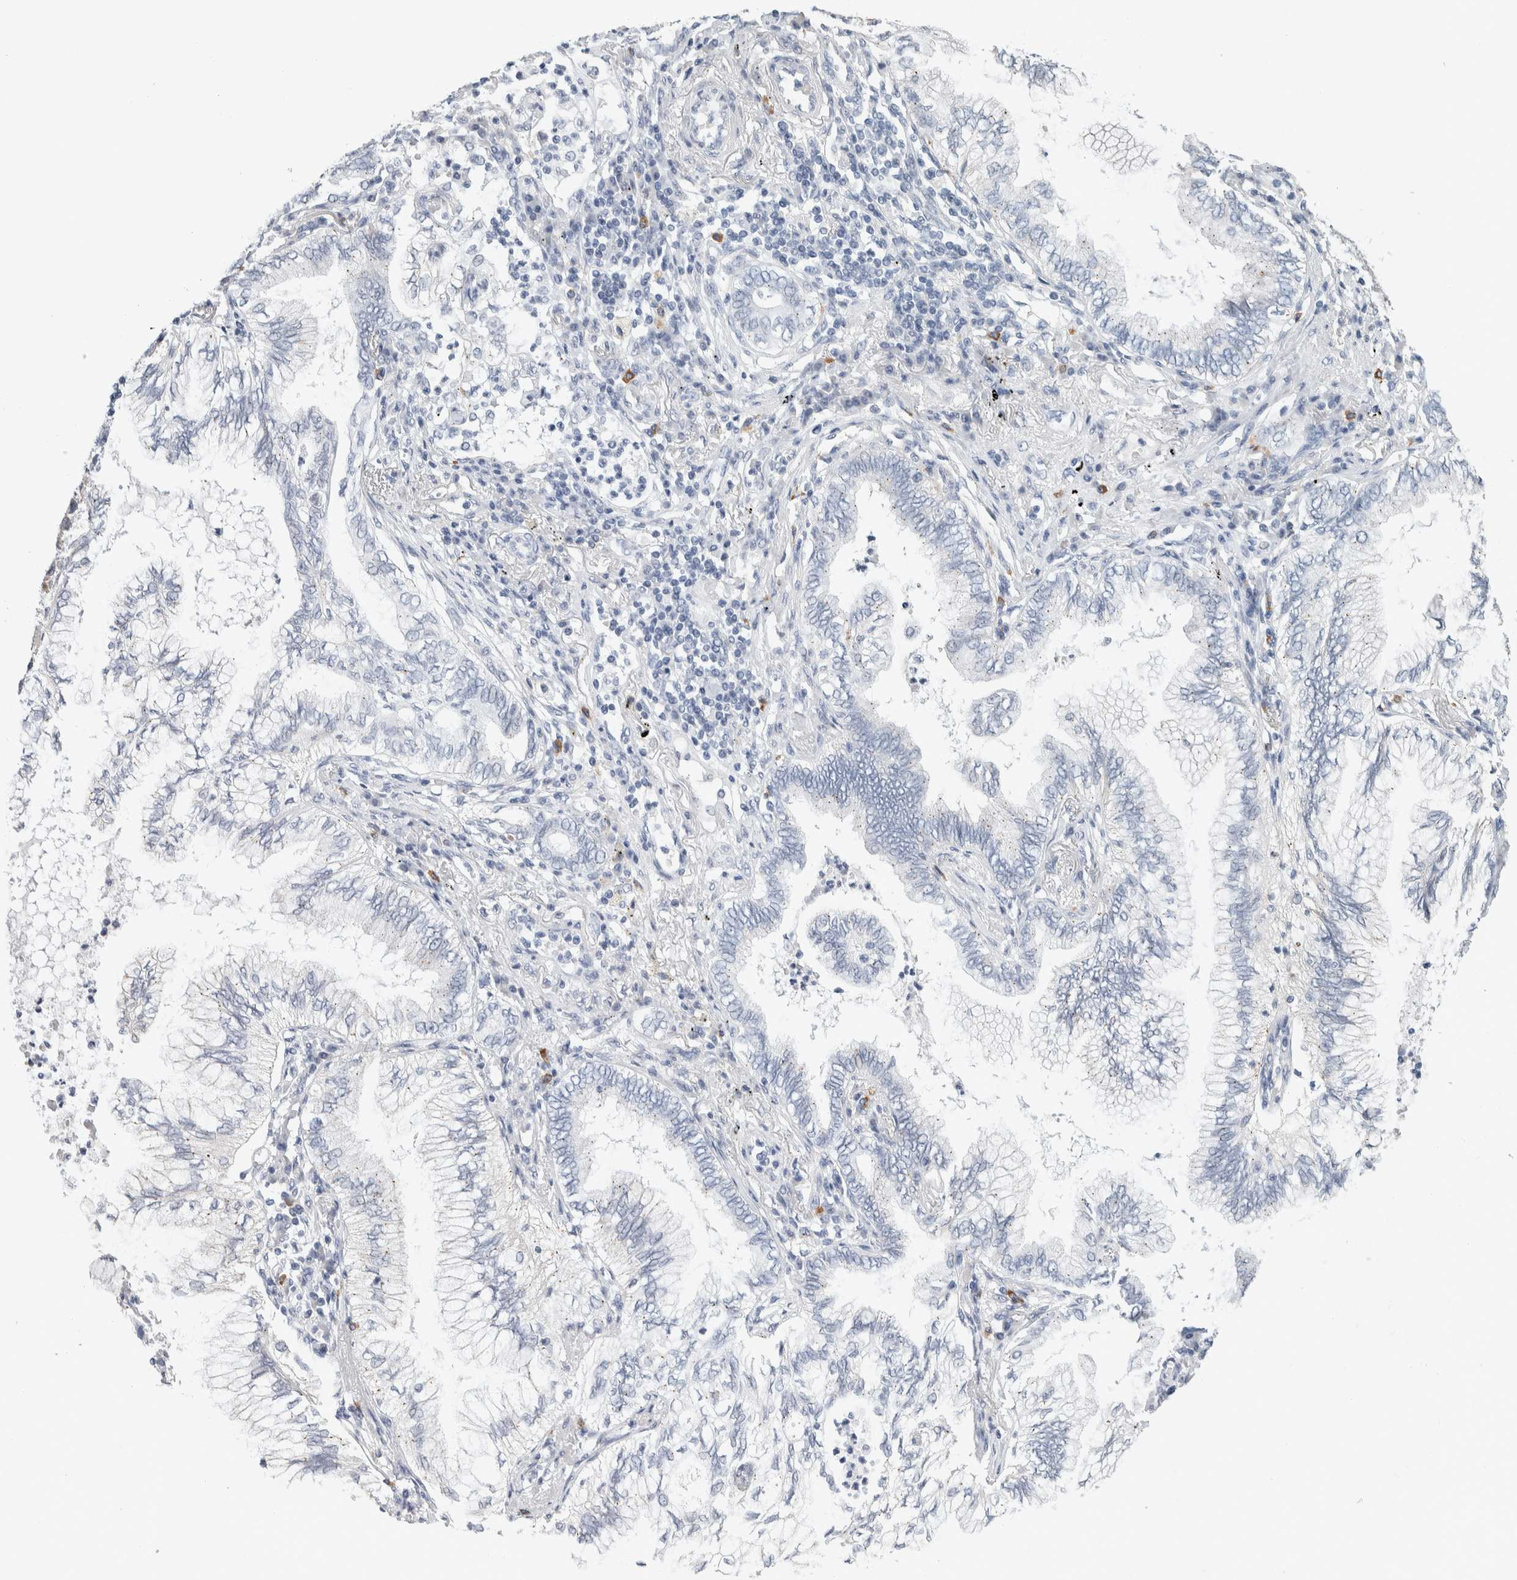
{"staining": {"intensity": "negative", "quantity": "none", "location": "none"}, "tissue": "lung cancer", "cell_type": "Tumor cells", "image_type": "cancer", "snomed": [{"axis": "morphology", "description": "Normal tissue, NOS"}, {"axis": "morphology", "description": "Adenocarcinoma, NOS"}, {"axis": "topography", "description": "Bronchus"}, {"axis": "topography", "description": "Lung"}], "caption": "Lung cancer was stained to show a protein in brown. There is no significant positivity in tumor cells. (Stains: DAB immunohistochemistry (IHC) with hematoxylin counter stain, Microscopy: brightfield microscopy at high magnification).", "gene": "SCN2A", "patient": {"sex": "female", "age": 70}}